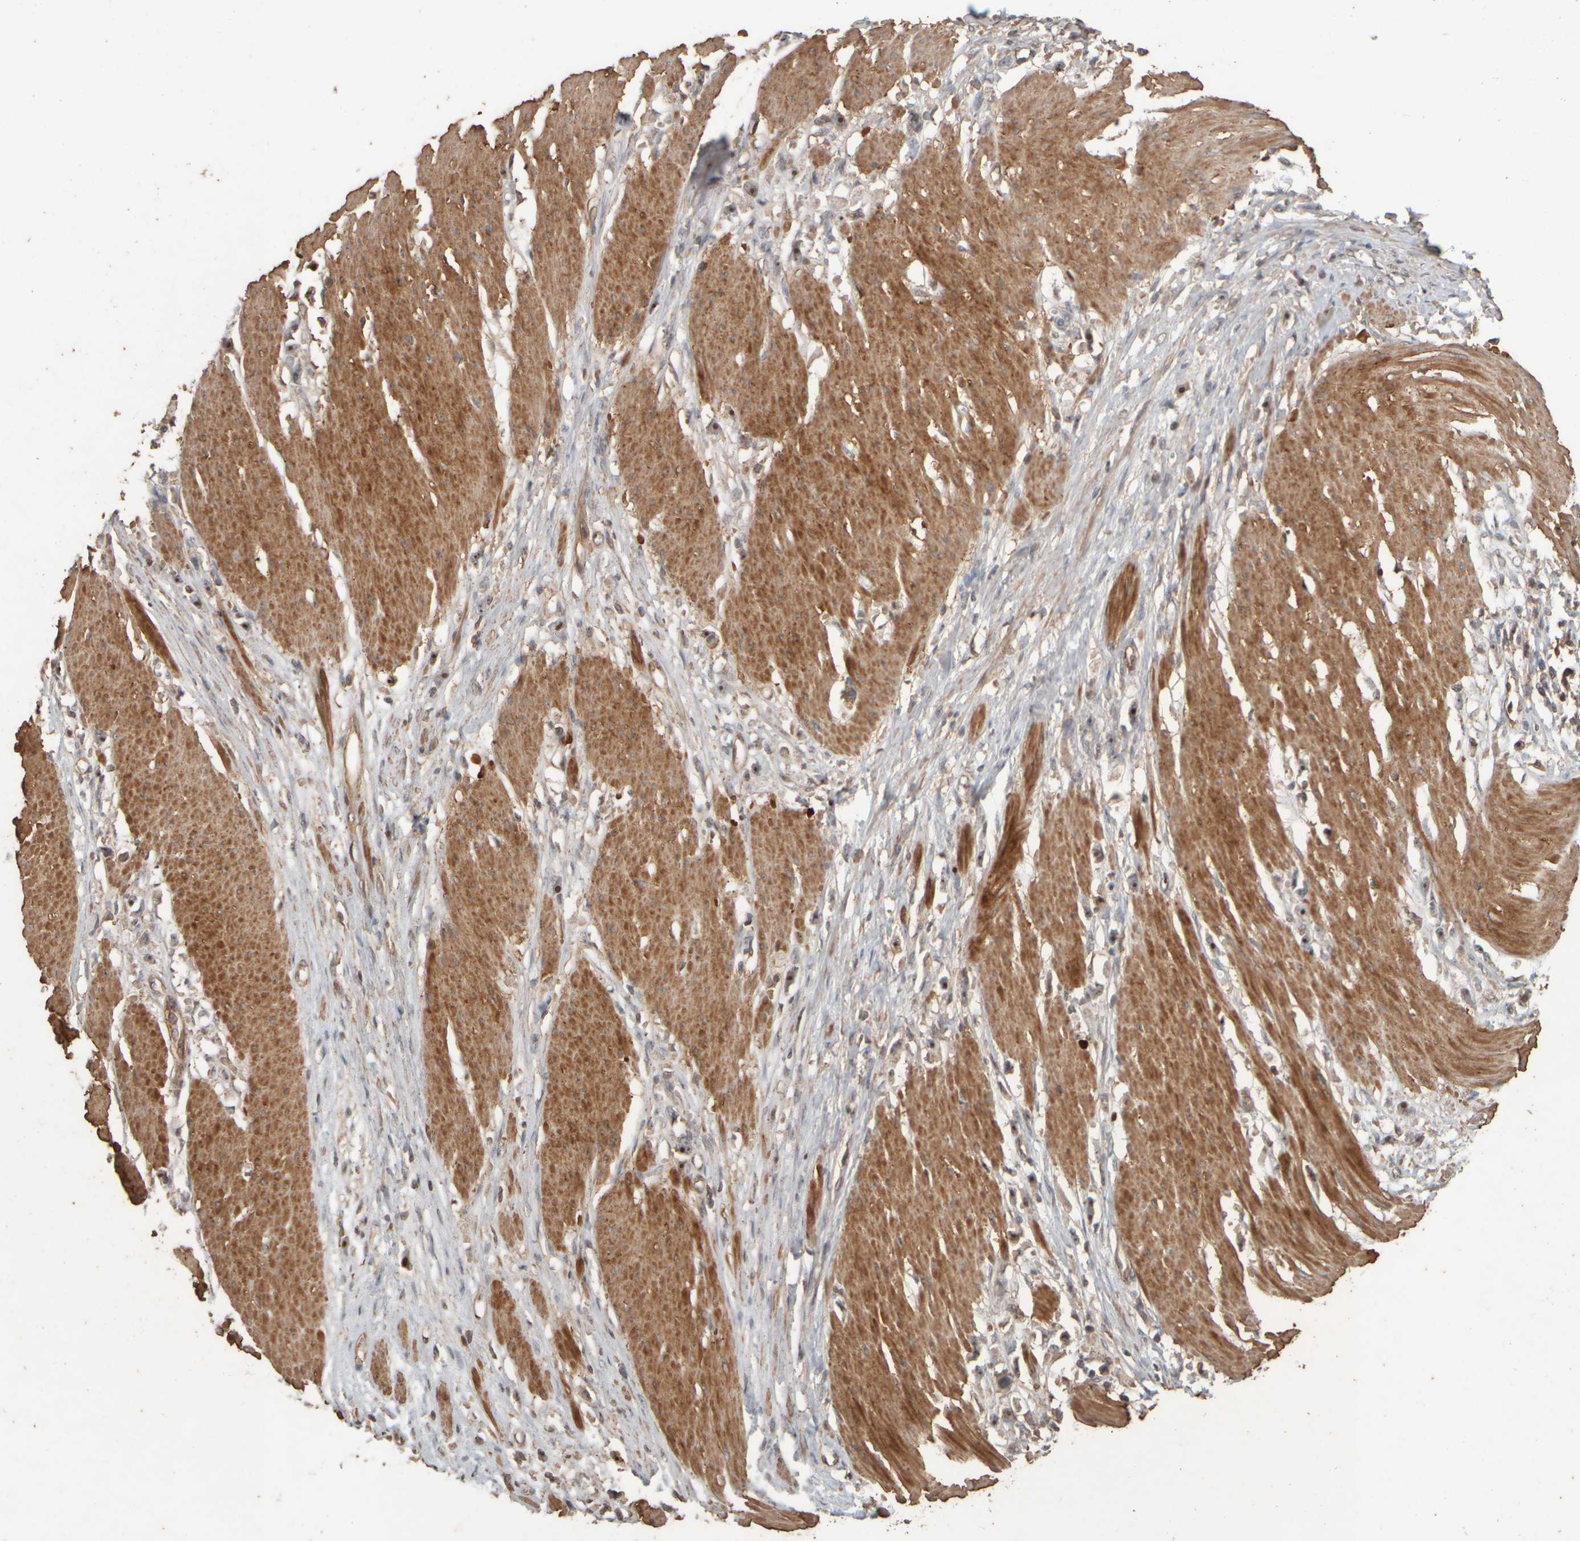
{"staining": {"intensity": "moderate", "quantity": "25%-75%", "location": "nuclear"}, "tissue": "stomach cancer", "cell_type": "Tumor cells", "image_type": "cancer", "snomed": [{"axis": "morphology", "description": "Adenocarcinoma, NOS"}, {"axis": "topography", "description": "Stomach"}], "caption": "A micrograph showing moderate nuclear staining in about 25%-75% of tumor cells in stomach adenocarcinoma, as visualized by brown immunohistochemical staining.", "gene": "SPHK1", "patient": {"sex": "female", "age": 59}}